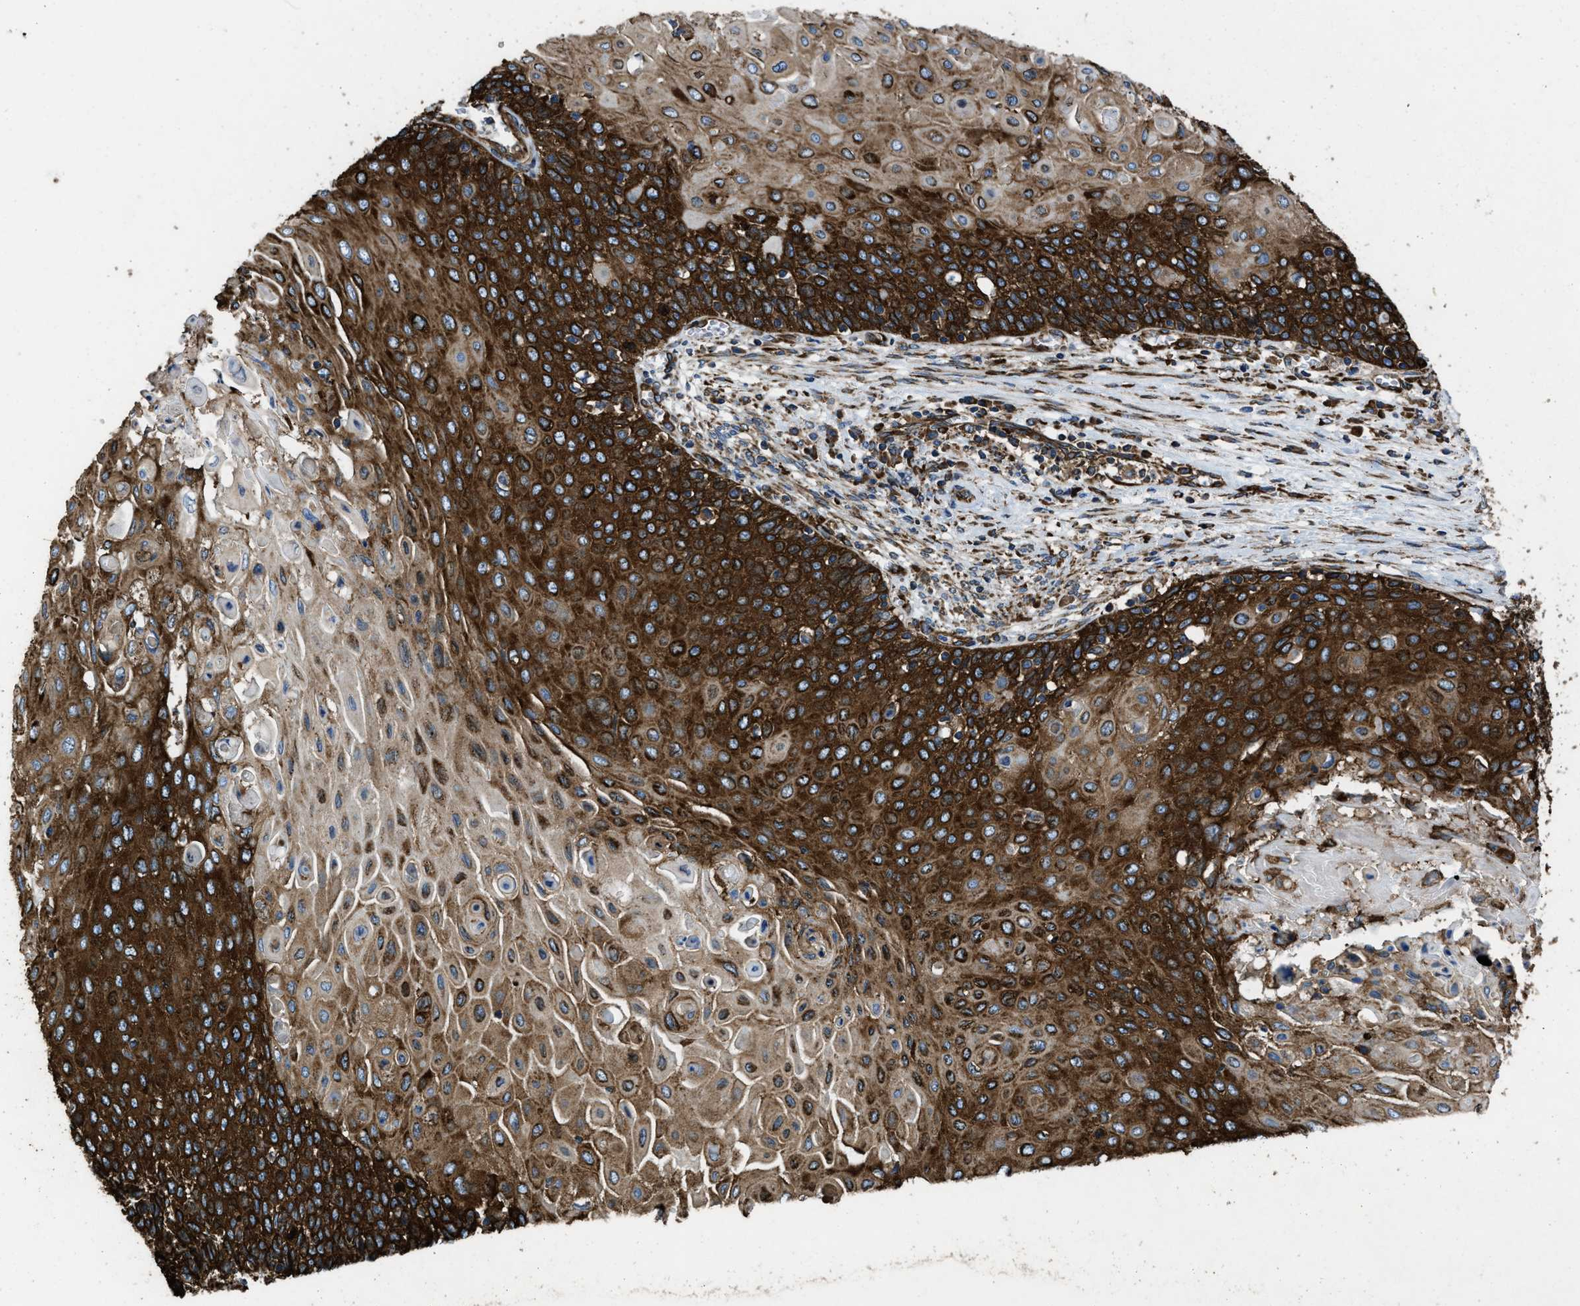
{"staining": {"intensity": "strong", "quantity": ">75%", "location": "cytoplasmic/membranous"}, "tissue": "cervical cancer", "cell_type": "Tumor cells", "image_type": "cancer", "snomed": [{"axis": "morphology", "description": "Squamous cell carcinoma, NOS"}, {"axis": "topography", "description": "Cervix"}], "caption": "Cervical cancer (squamous cell carcinoma) tissue exhibits strong cytoplasmic/membranous expression in approximately >75% of tumor cells", "gene": "CAPRIN1", "patient": {"sex": "female", "age": 39}}